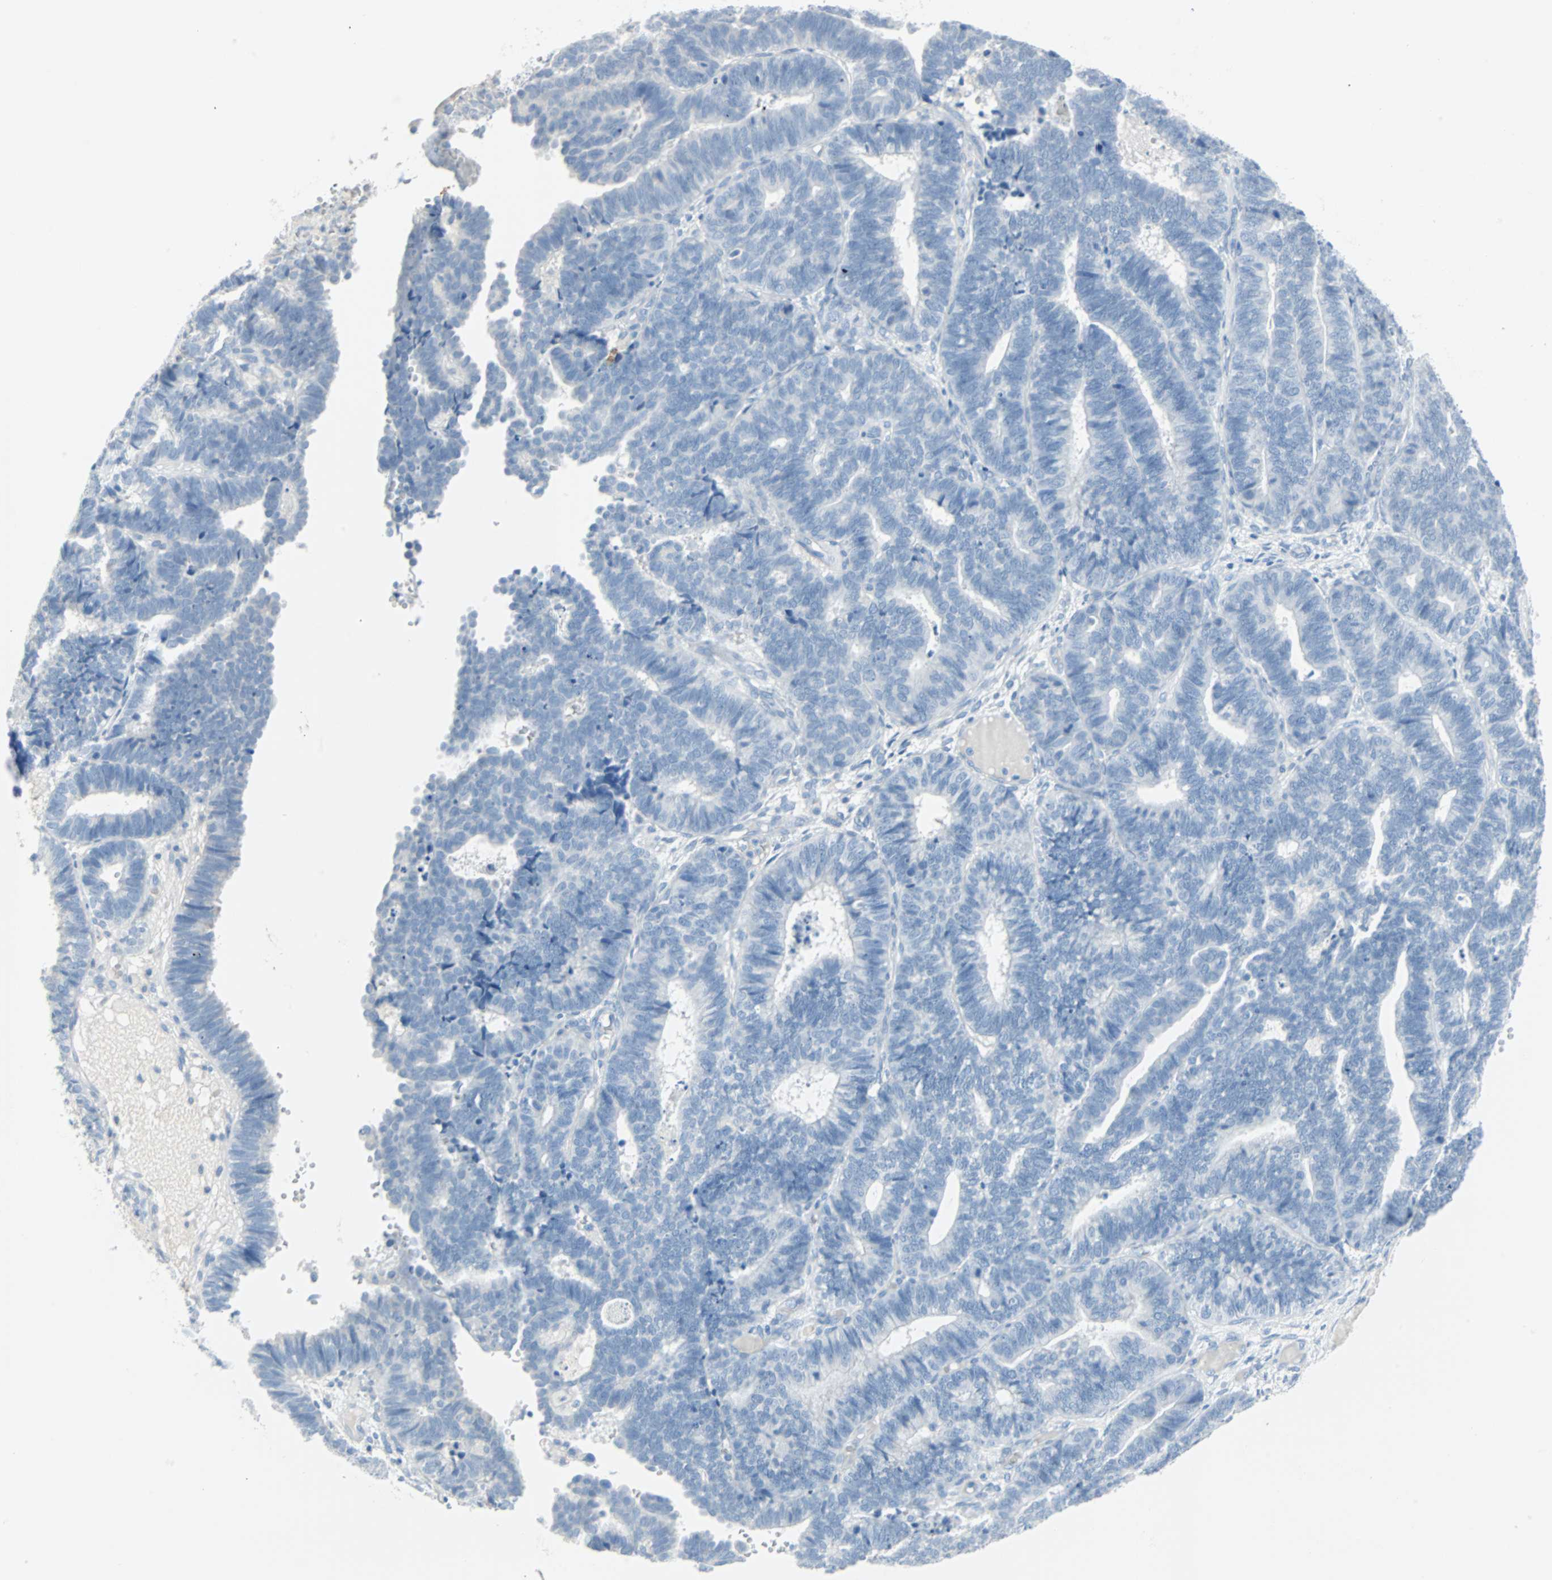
{"staining": {"intensity": "negative", "quantity": "none", "location": "none"}, "tissue": "endometrial cancer", "cell_type": "Tumor cells", "image_type": "cancer", "snomed": [{"axis": "morphology", "description": "Adenocarcinoma, NOS"}, {"axis": "topography", "description": "Endometrium"}], "caption": "Immunohistochemical staining of human endometrial adenocarcinoma shows no significant positivity in tumor cells.", "gene": "STX1A", "patient": {"sex": "female", "age": 70}}